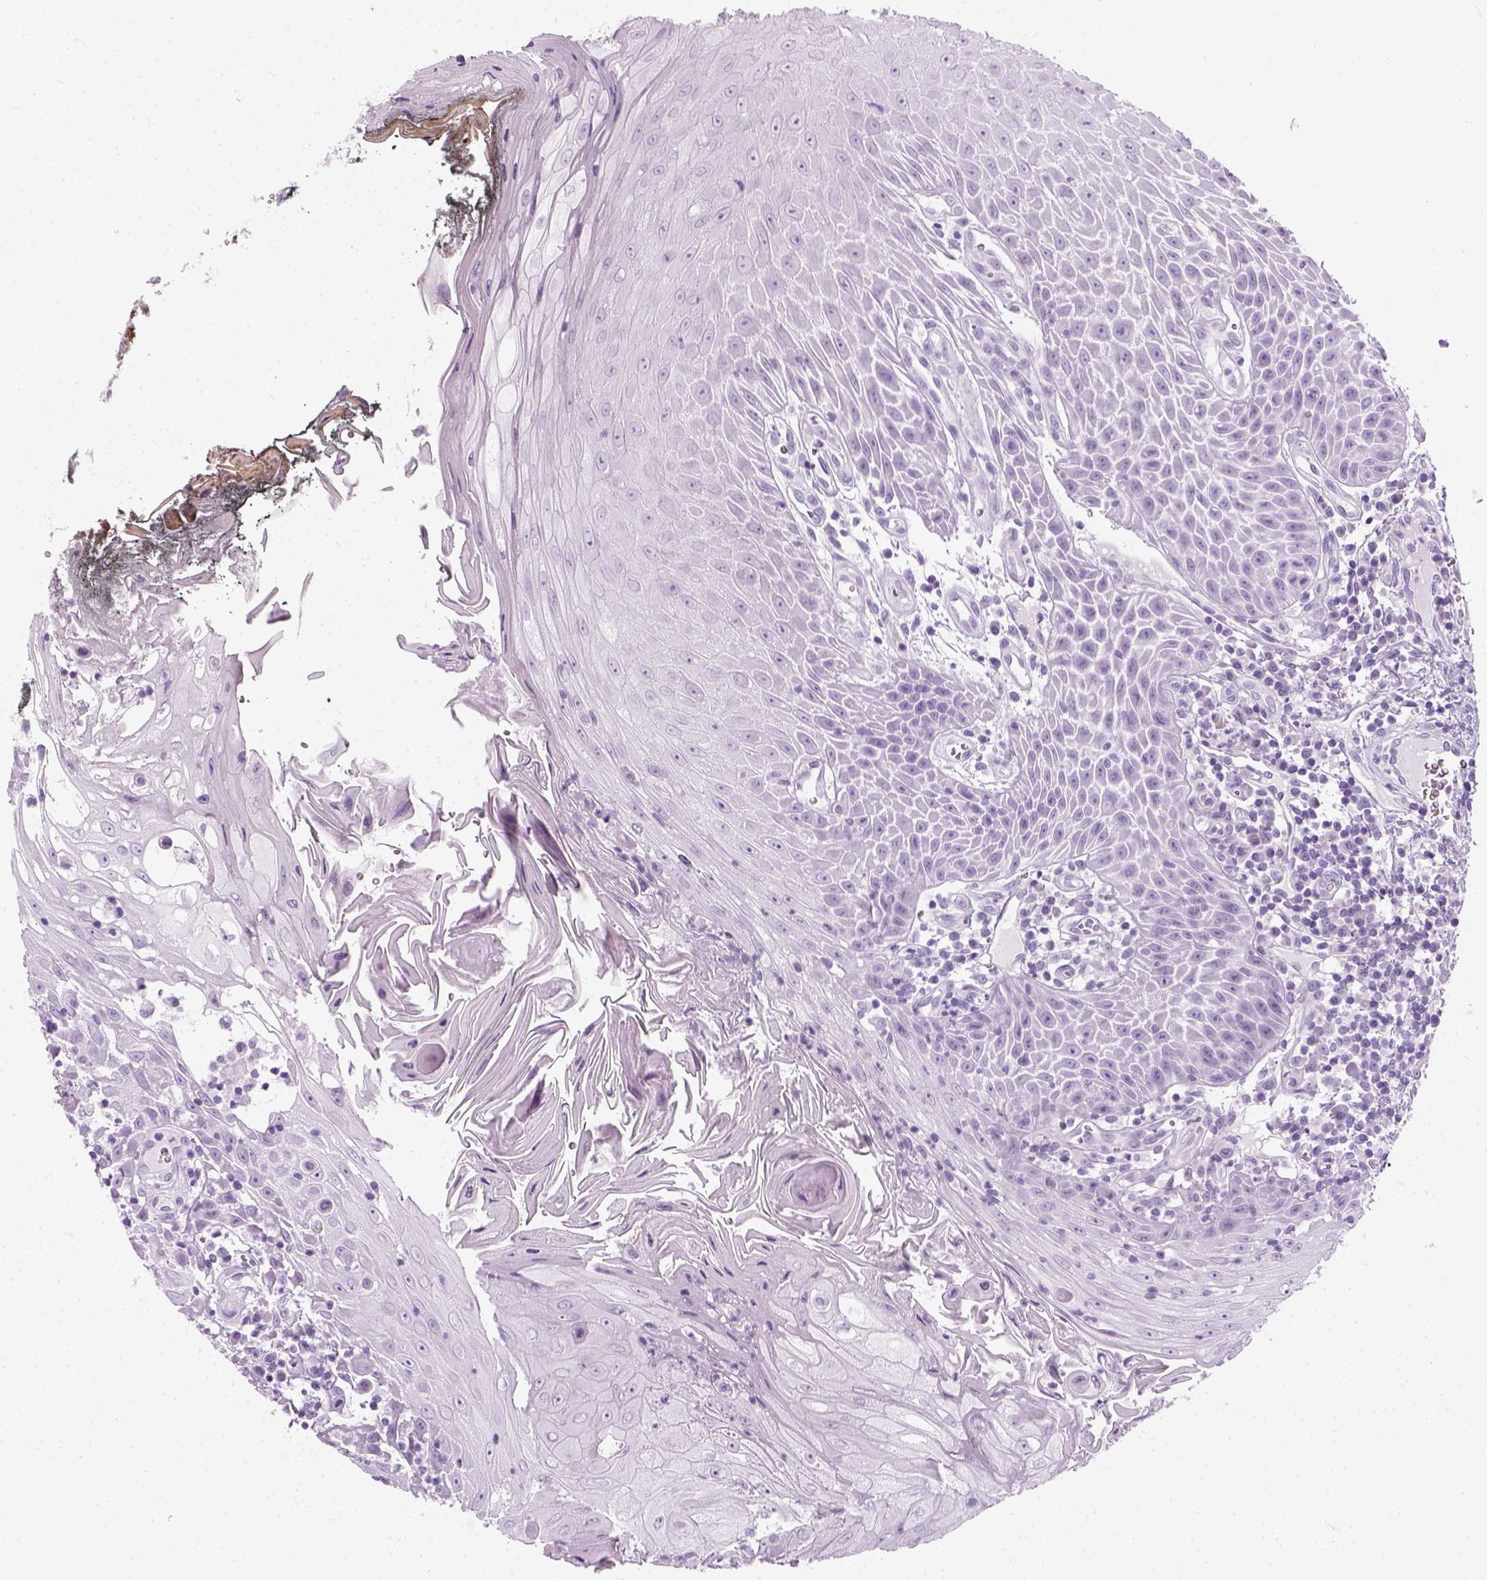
{"staining": {"intensity": "negative", "quantity": "none", "location": "none"}, "tissue": "head and neck cancer", "cell_type": "Tumor cells", "image_type": "cancer", "snomed": [{"axis": "morphology", "description": "Squamous cell carcinoma, NOS"}, {"axis": "topography", "description": "Head-Neck"}], "caption": "Immunohistochemical staining of head and neck cancer demonstrates no significant expression in tumor cells.", "gene": "SLC12A5", "patient": {"sex": "male", "age": 52}}